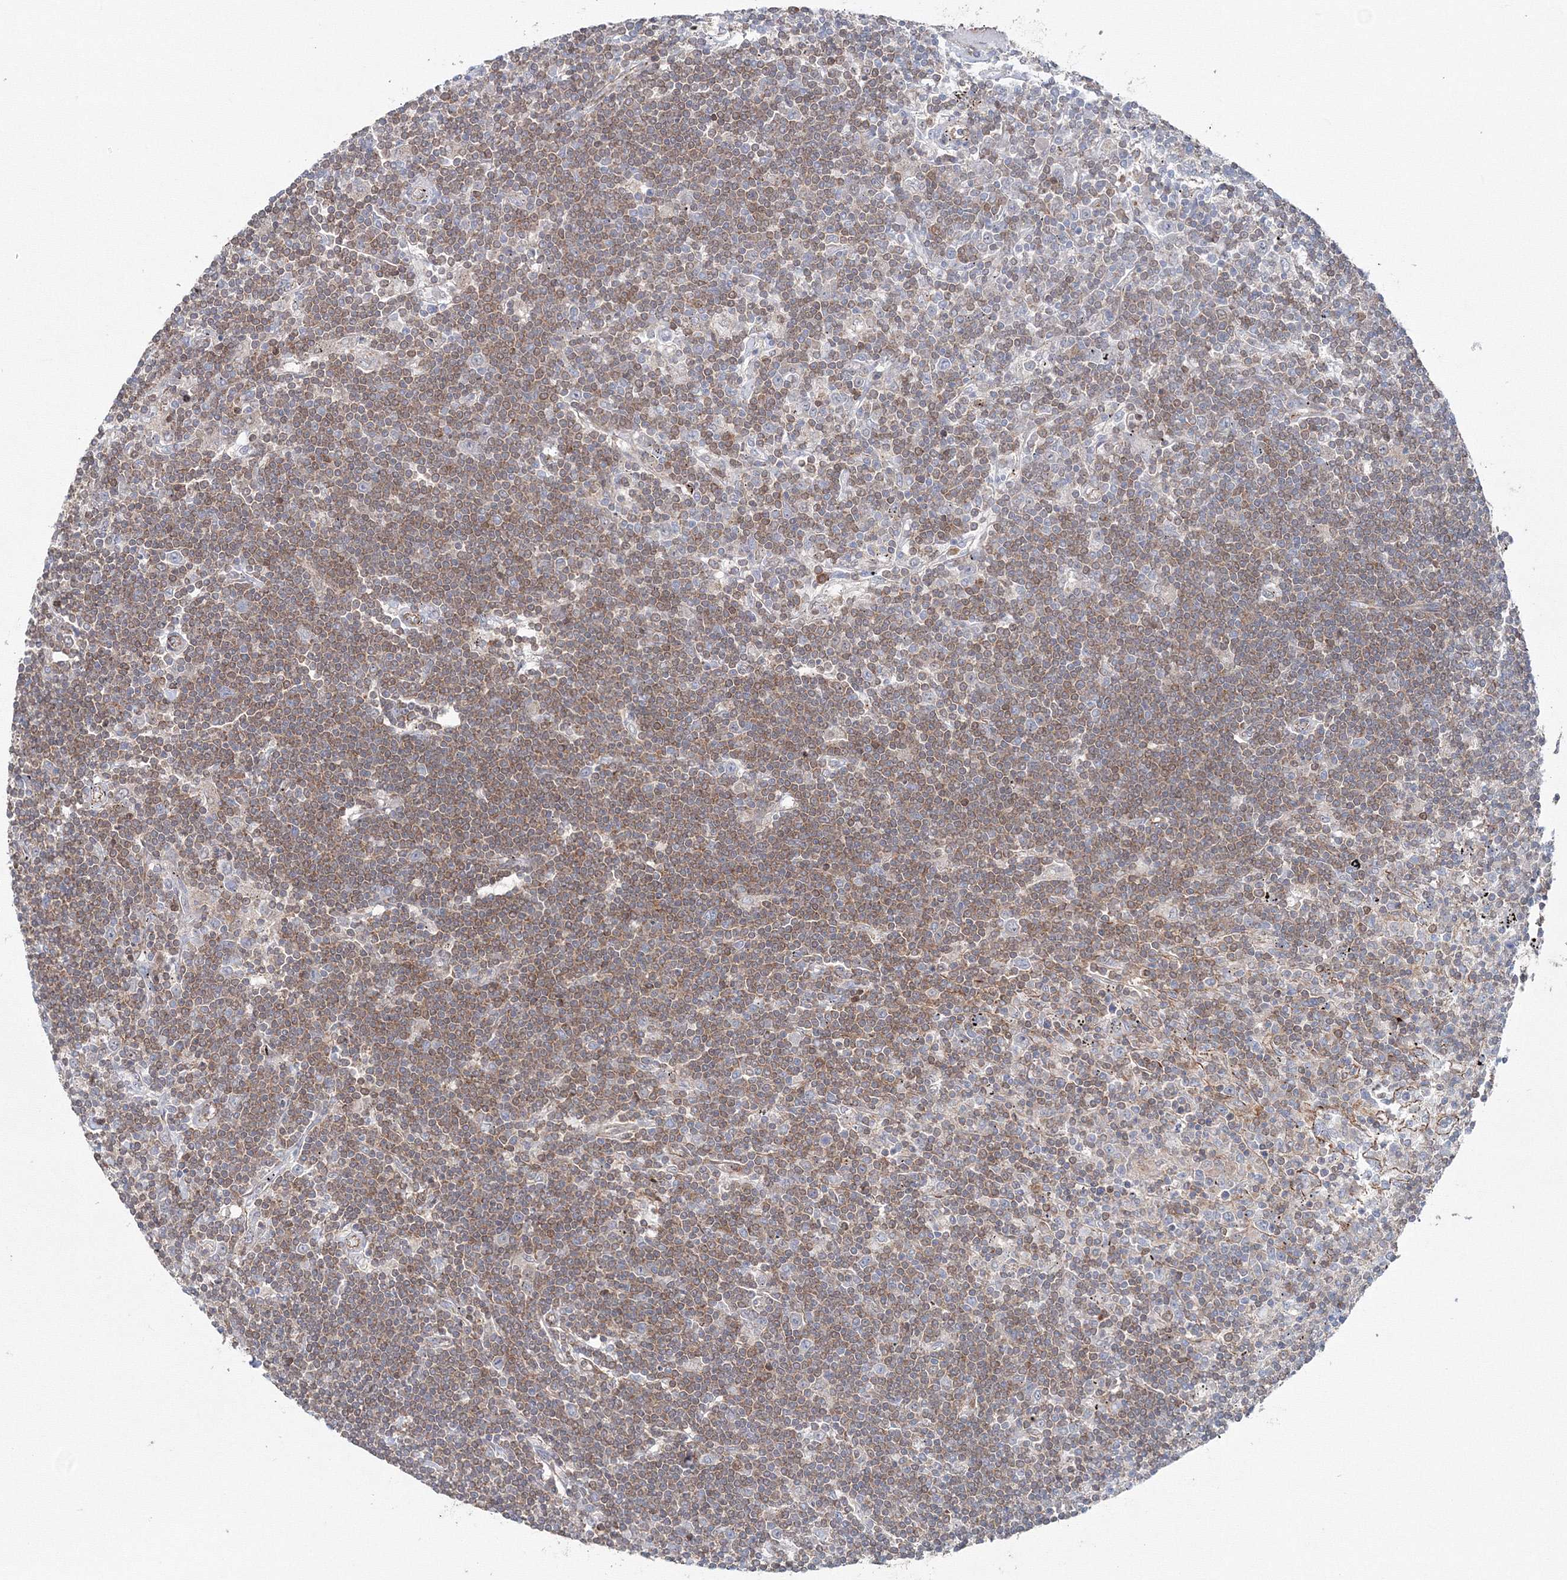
{"staining": {"intensity": "moderate", "quantity": ">75%", "location": "cytoplasmic/membranous"}, "tissue": "lymphoma", "cell_type": "Tumor cells", "image_type": "cancer", "snomed": [{"axis": "morphology", "description": "Malignant lymphoma, non-Hodgkin's type, Low grade"}, {"axis": "topography", "description": "Spleen"}], "caption": "Lymphoma stained with DAB (3,3'-diaminobenzidine) IHC demonstrates medium levels of moderate cytoplasmic/membranous expression in approximately >75% of tumor cells.", "gene": "GGA2", "patient": {"sex": "male", "age": 76}}